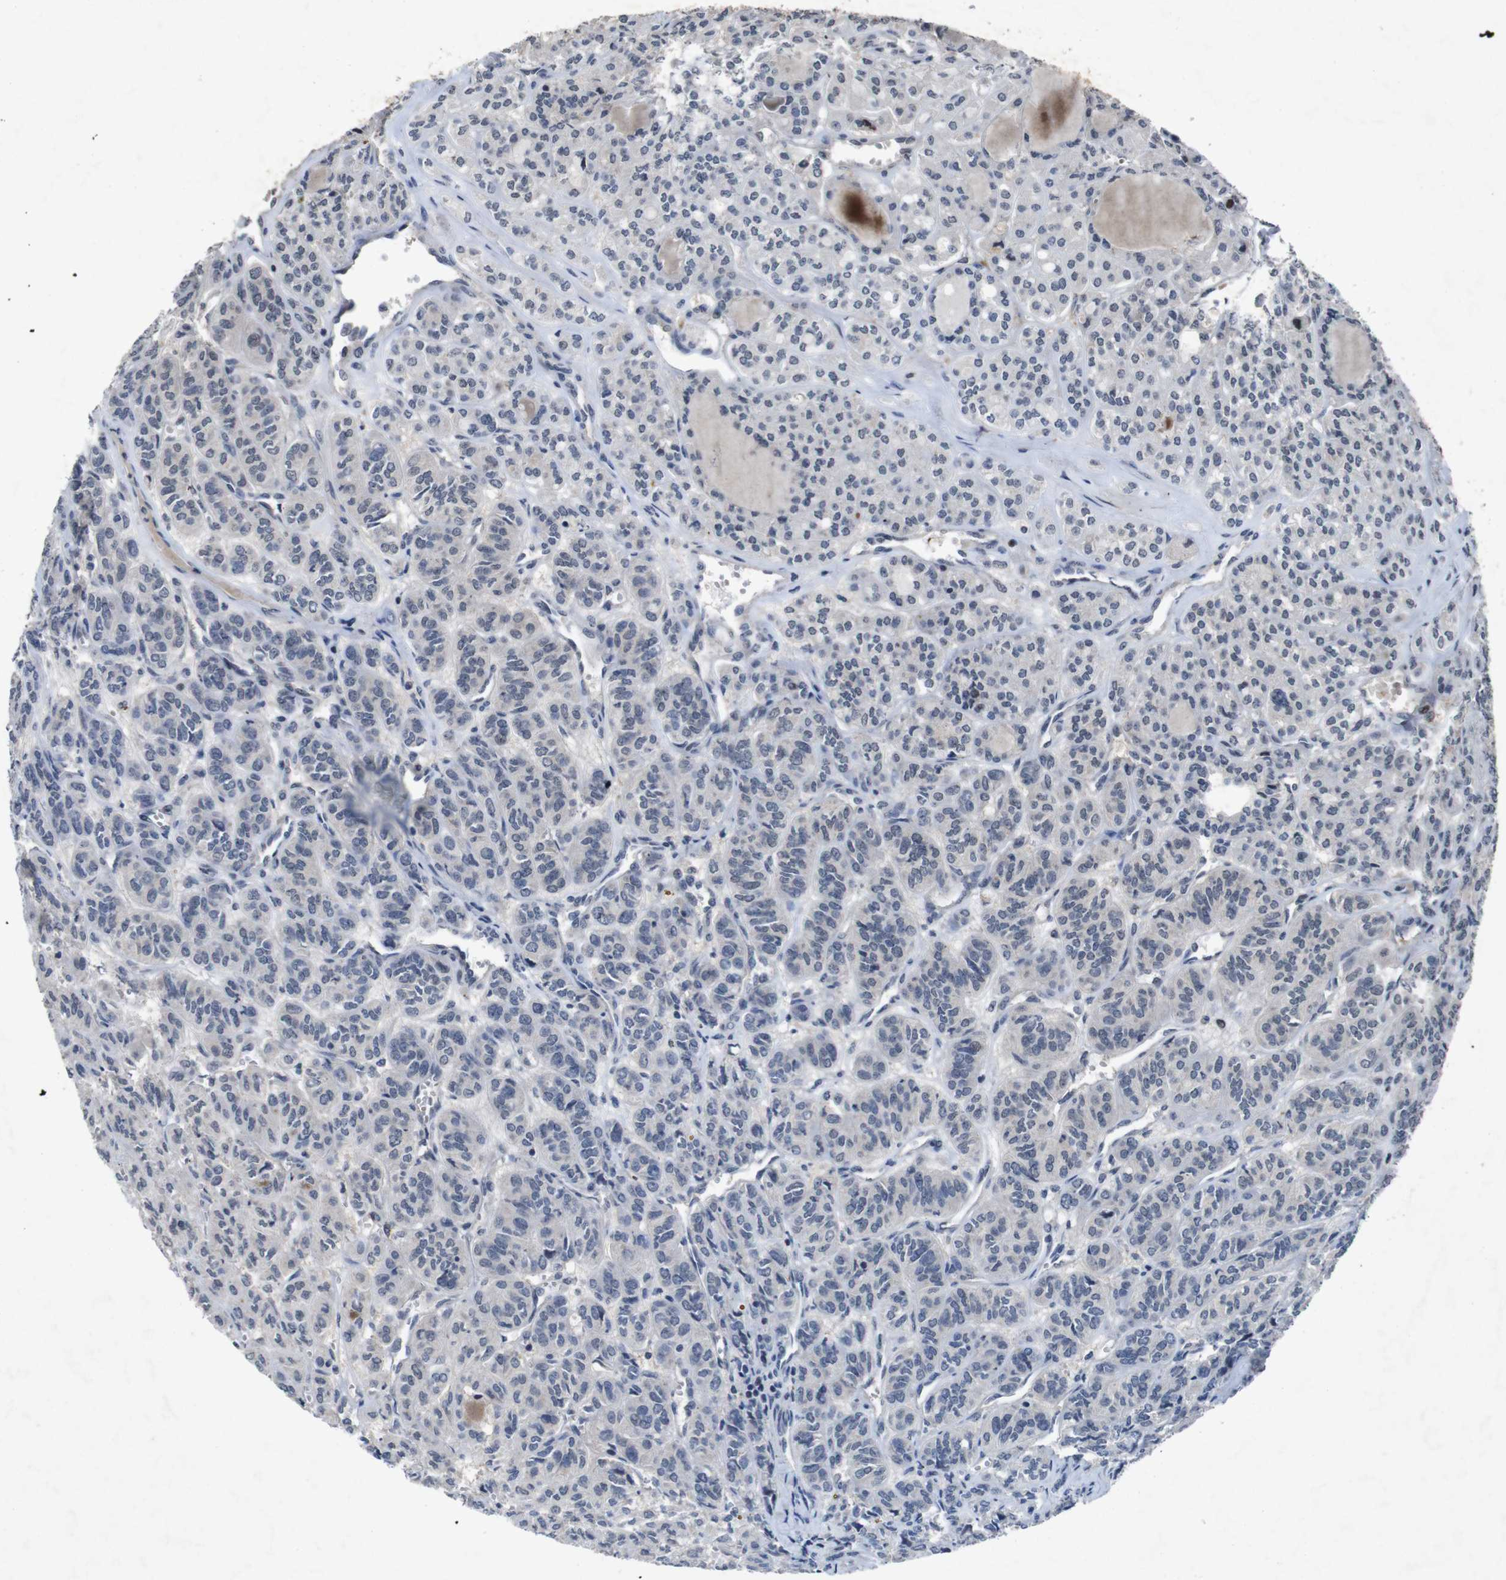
{"staining": {"intensity": "weak", "quantity": "<25%", "location": "cytoplasmic/membranous,nuclear"}, "tissue": "thyroid cancer", "cell_type": "Tumor cells", "image_type": "cancer", "snomed": [{"axis": "morphology", "description": "Follicular adenoma carcinoma, NOS"}, {"axis": "topography", "description": "Thyroid gland"}], "caption": "There is no significant positivity in tumor cells of thyroid cancer.", "gene": "AKT3", "patient": {"sex": "female", "age": 71}}